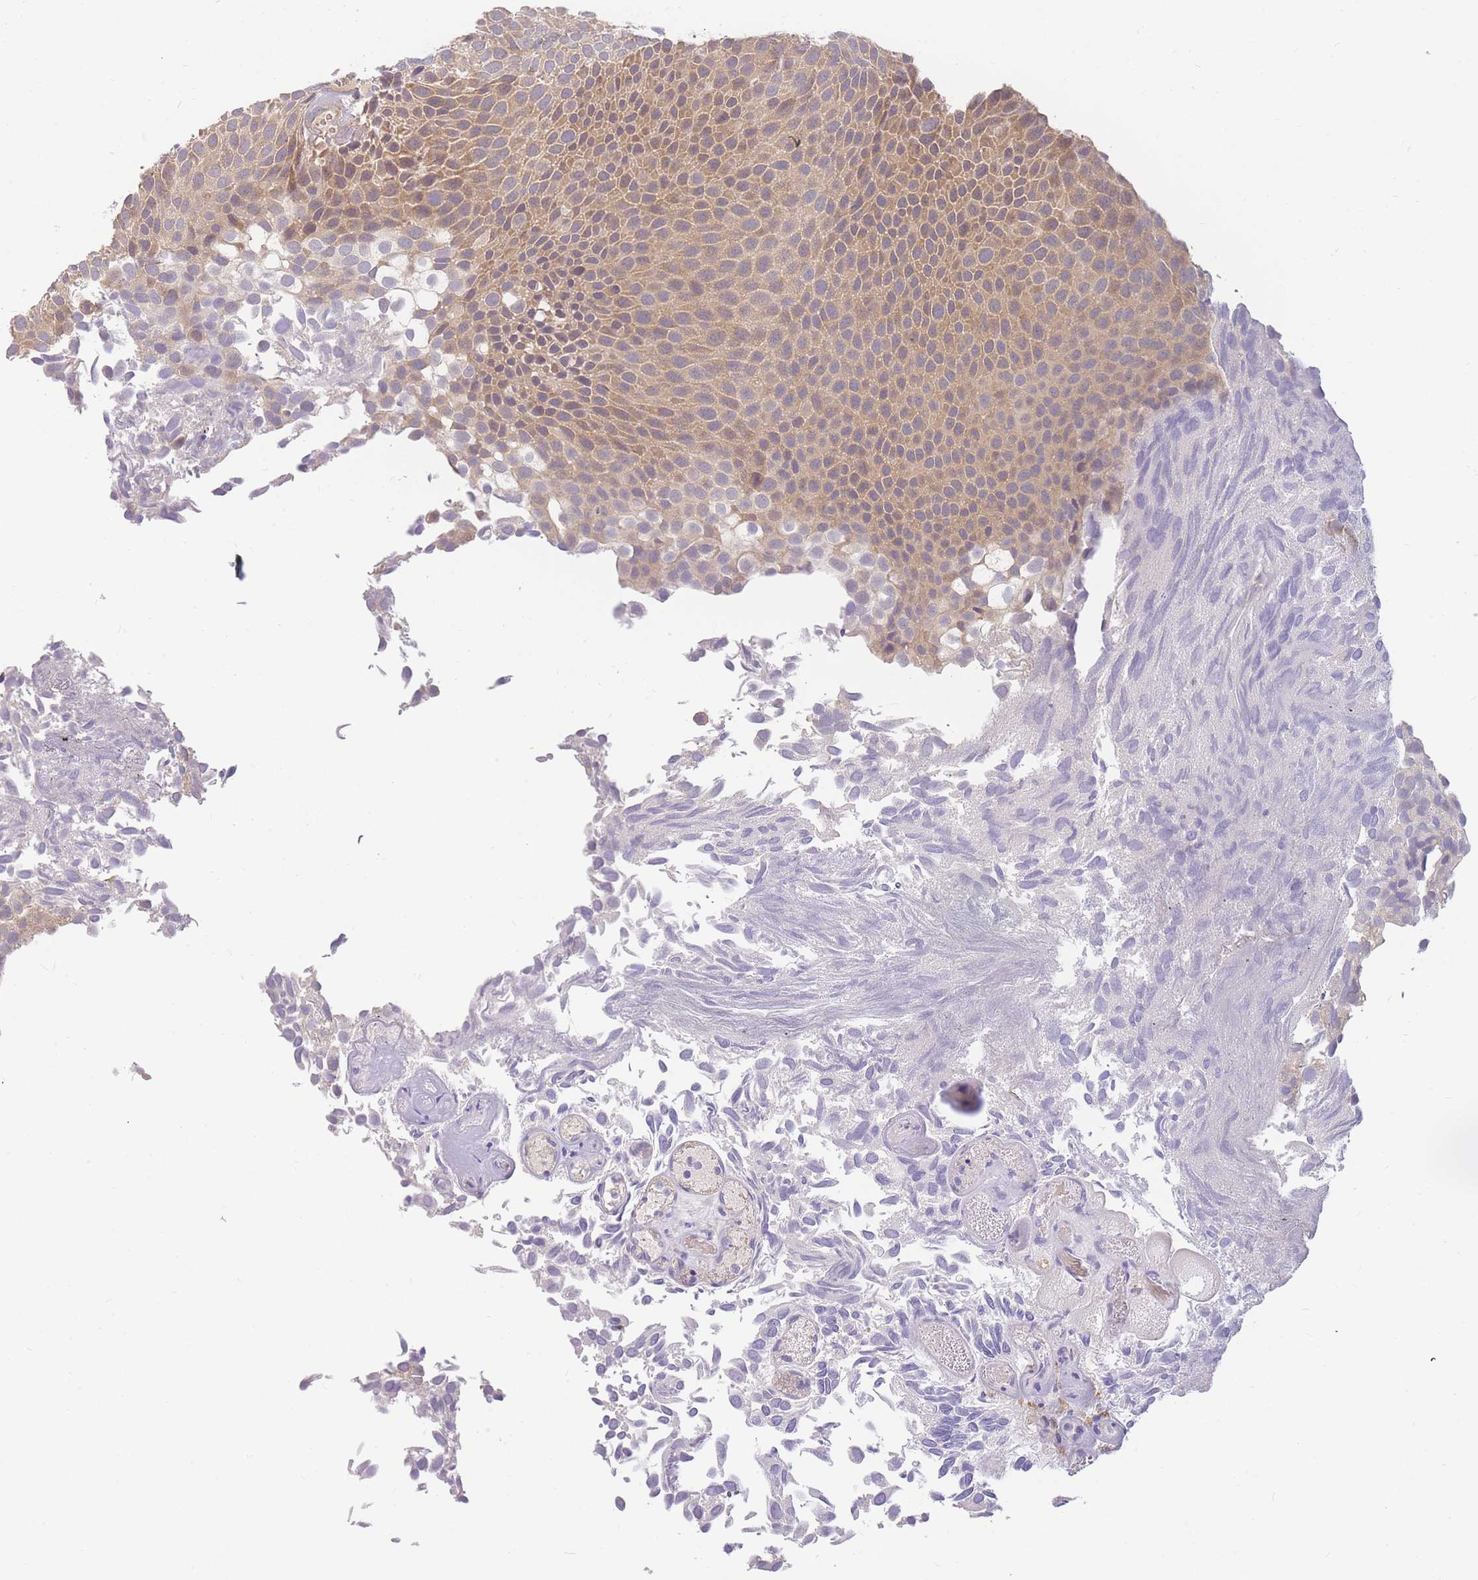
{"staining": {"intensity": "weak", "quantity": ">75%", "location": "cytoplasmic/membranous"}, "tissue": "urothelial cancer", "cell_type": "Tumor cells", "image_type": "cancer", "snomed": [{"axis": "morphology", "description": "Urothelial carcinoma, Low grade"}, {"axis": "topography", "description": "Urinary bladder"}], "caption": "Protein staining by IHC exhibits weak cytoplasmic/membranous positivity in about >75% of tumor cells in low-grade urothelial carcinoma. (Stains: DAB (3,3'-diaminobenzidine) in brown, nuclei in blue, Microscopy: brightfield microscopy at high magnification).", "gene": "ZNF577", "patient": {"sex": "male", "age": 89}}